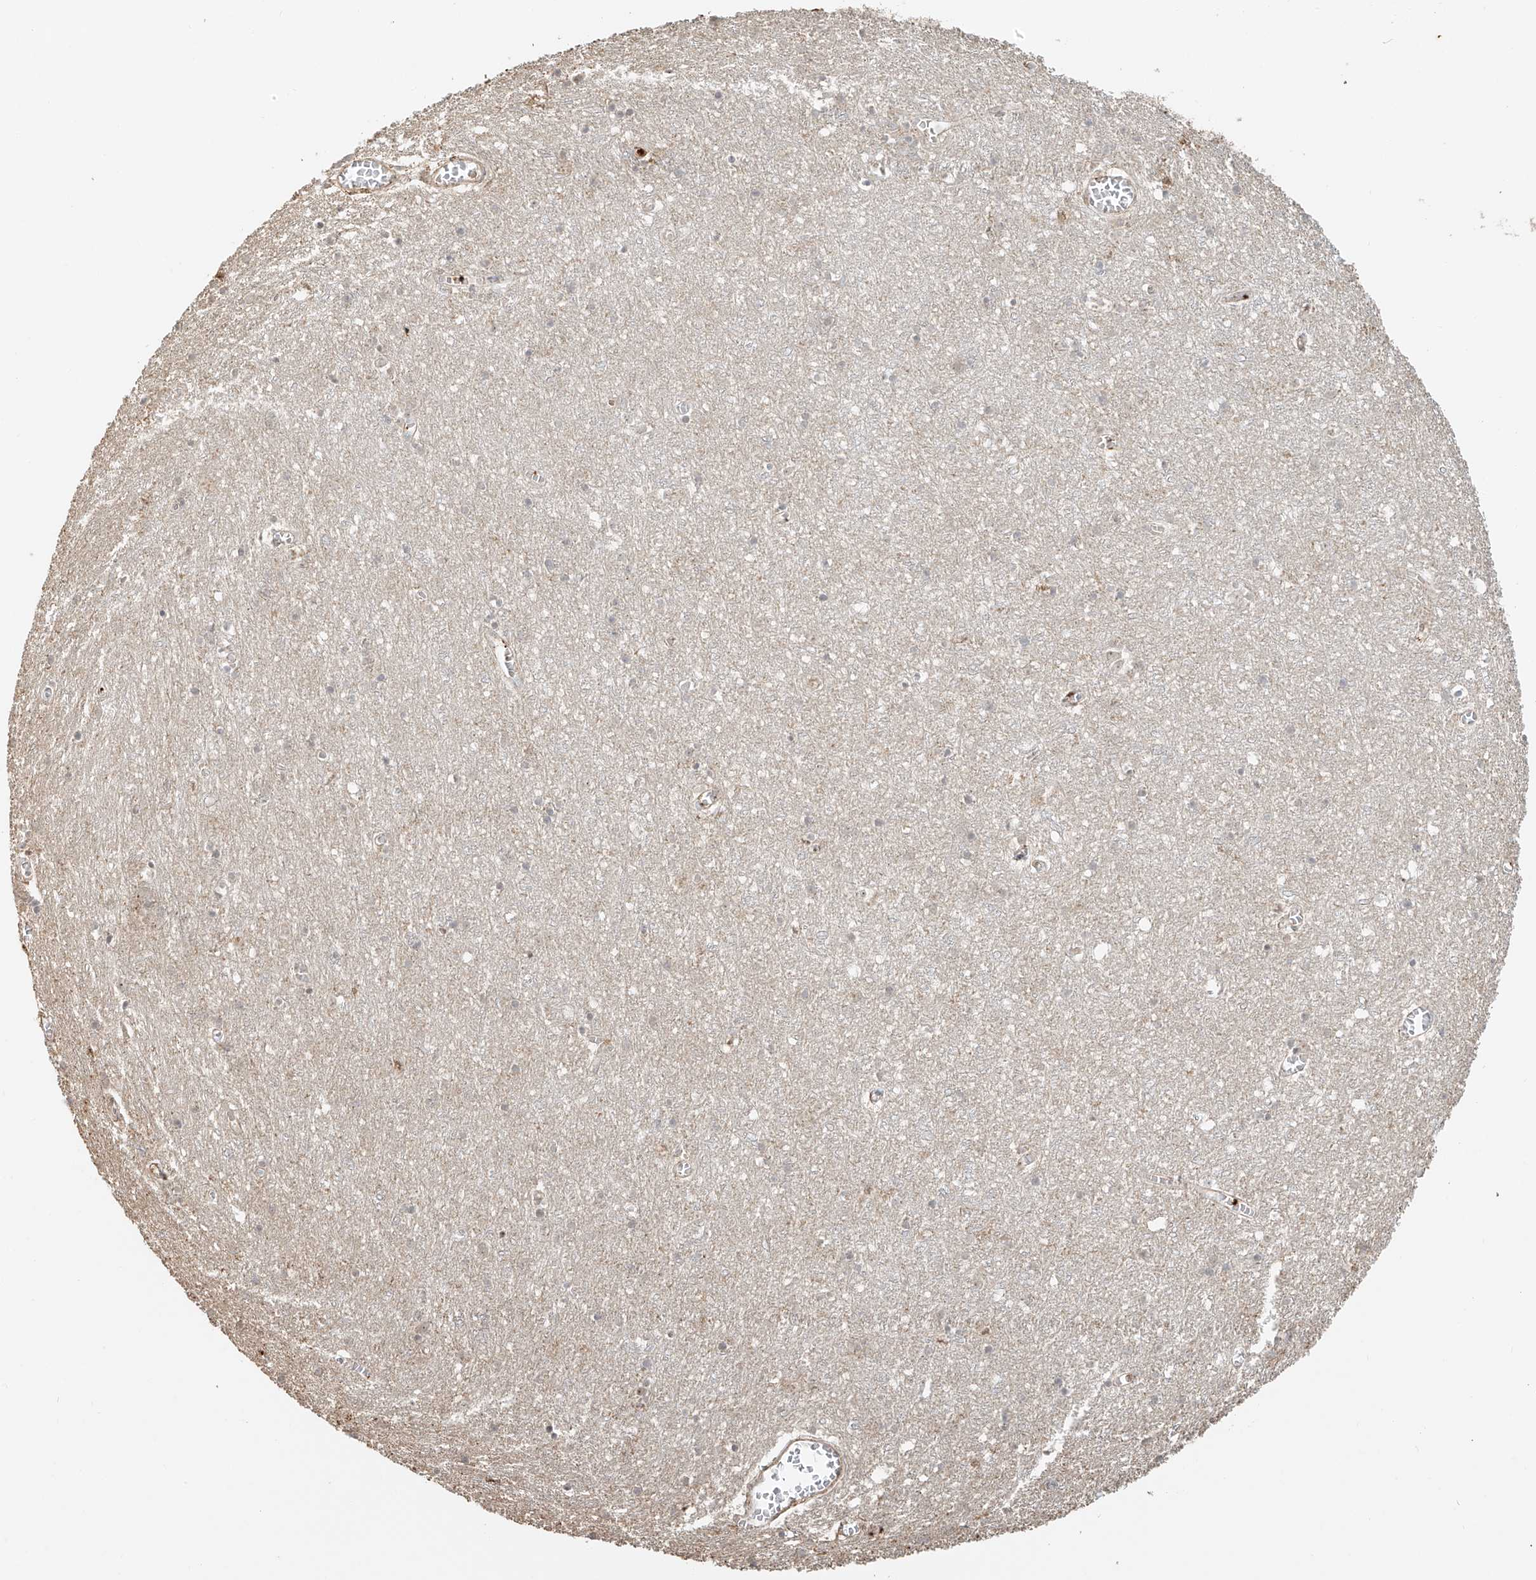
{"staining": {"intensity": "weak", "quantity": ">75%", "location": "cytoplasmic/membranous"}, "tissue": "cerebral cortex", "cell_type": "Endothelial cells", "image_type": "normal", "snomed": [{"axis": "morphology", "description": "Normal tissue, NOS"}, {"axis": "topography", "description": "Cerebral cortex"}], "caption": "Protein staining of unremarkable cerebral cortex reveals weak cytoplasmic/membranous positivity in about >75% of endothelial cells.", "gene": "NPHS1", "patient": {"sex": "female", "age": 64}}